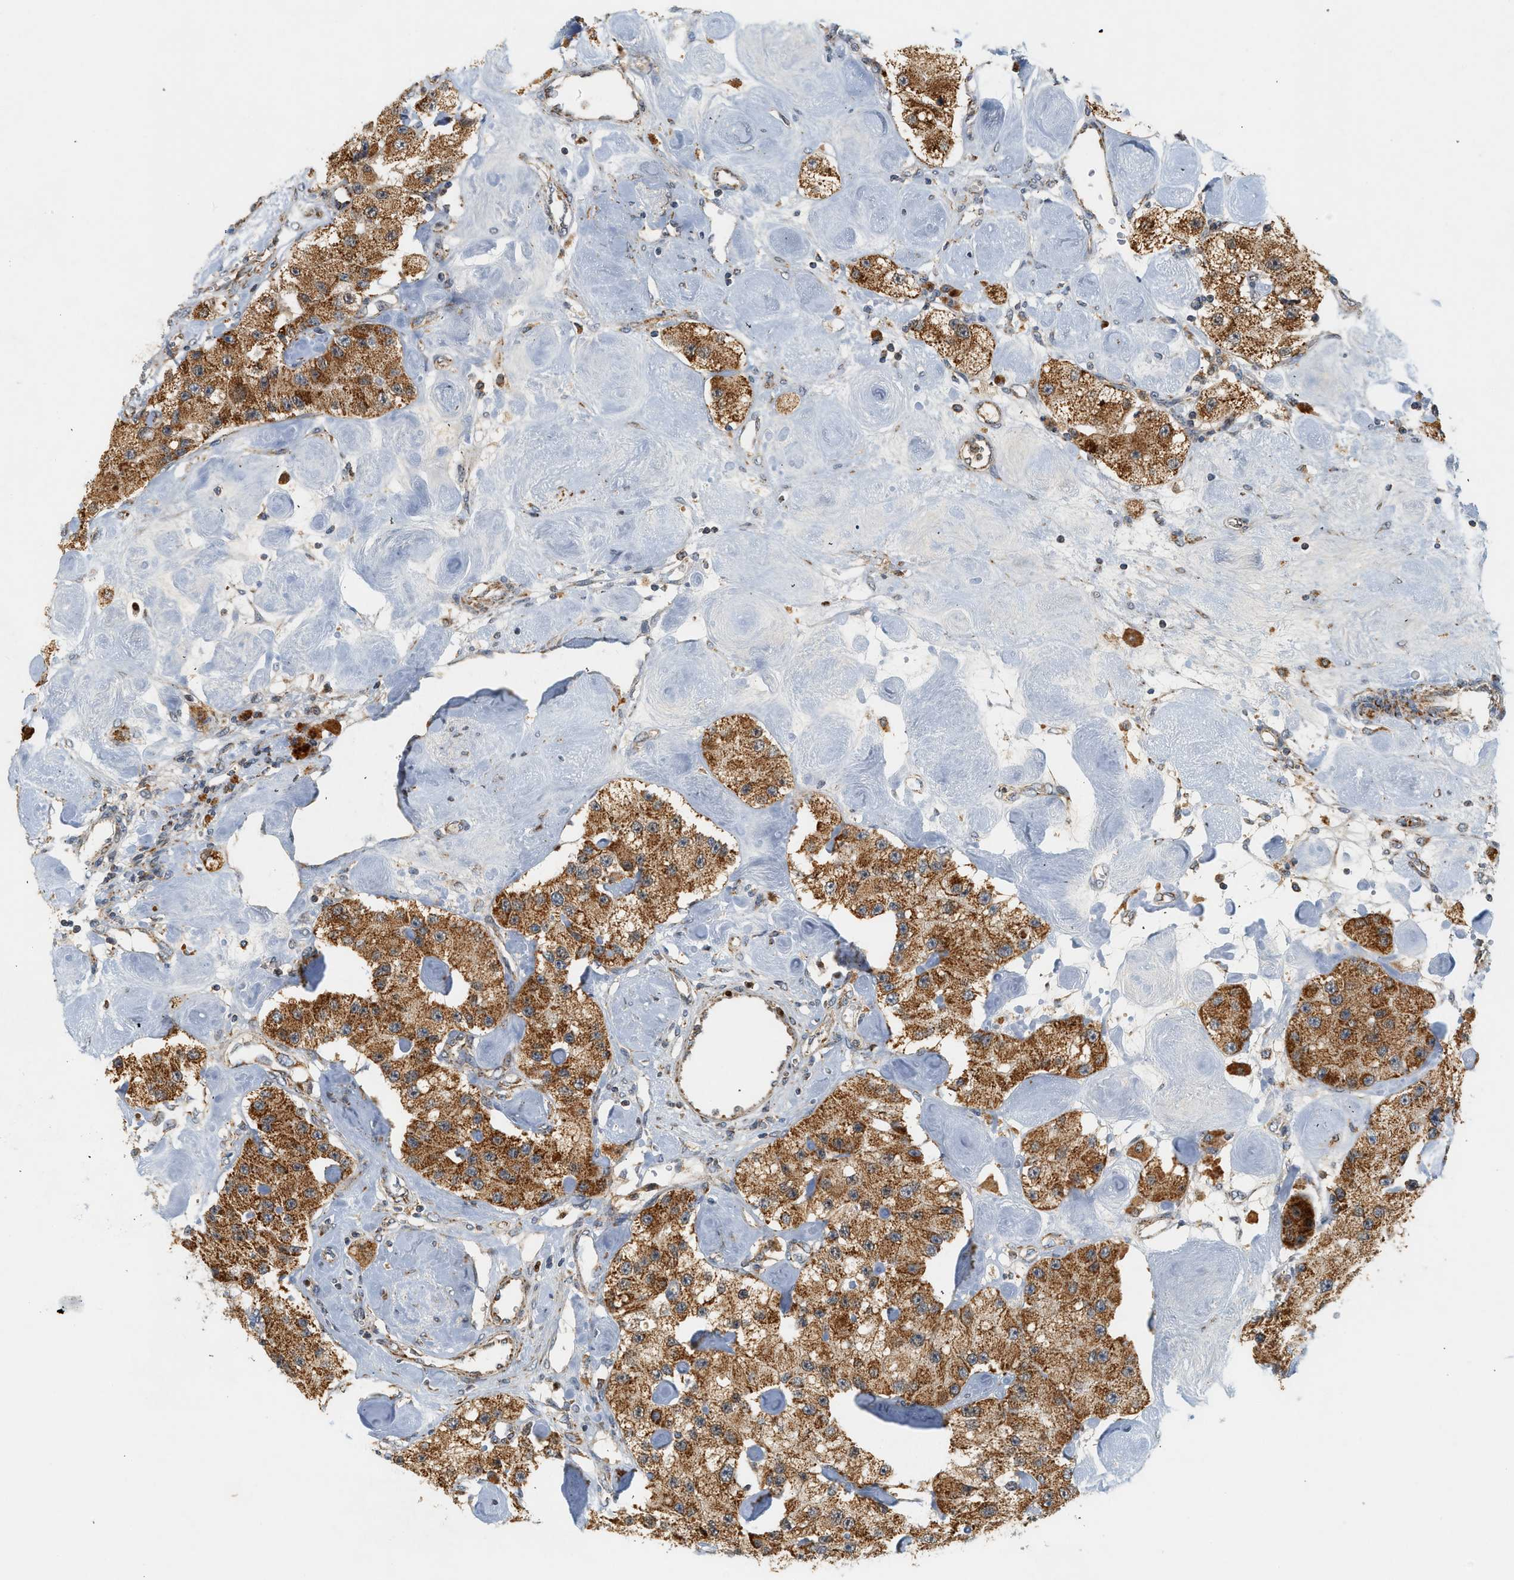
{"staining": {"intensity": "moderate", "quantity": ">75%", "location": "cytoplasmic/membranous"}, "tissue": "carcinoid", "cell_type": "Tumor cells", "image_type": "cancer", "snomed": [{"axis": "morphology", "description": "Carcinoid, malignant, NOS"}, {"axis": "topography", "description": "Pancreas"}], "caption": "Protein staining of malignant carcinoid tissue demonstrates moderate cytoplasmic/membranous positivity in approximately >75% of tumor cells.", "gene": "MCU", "patient": {"sex": "male", "age": 41}}